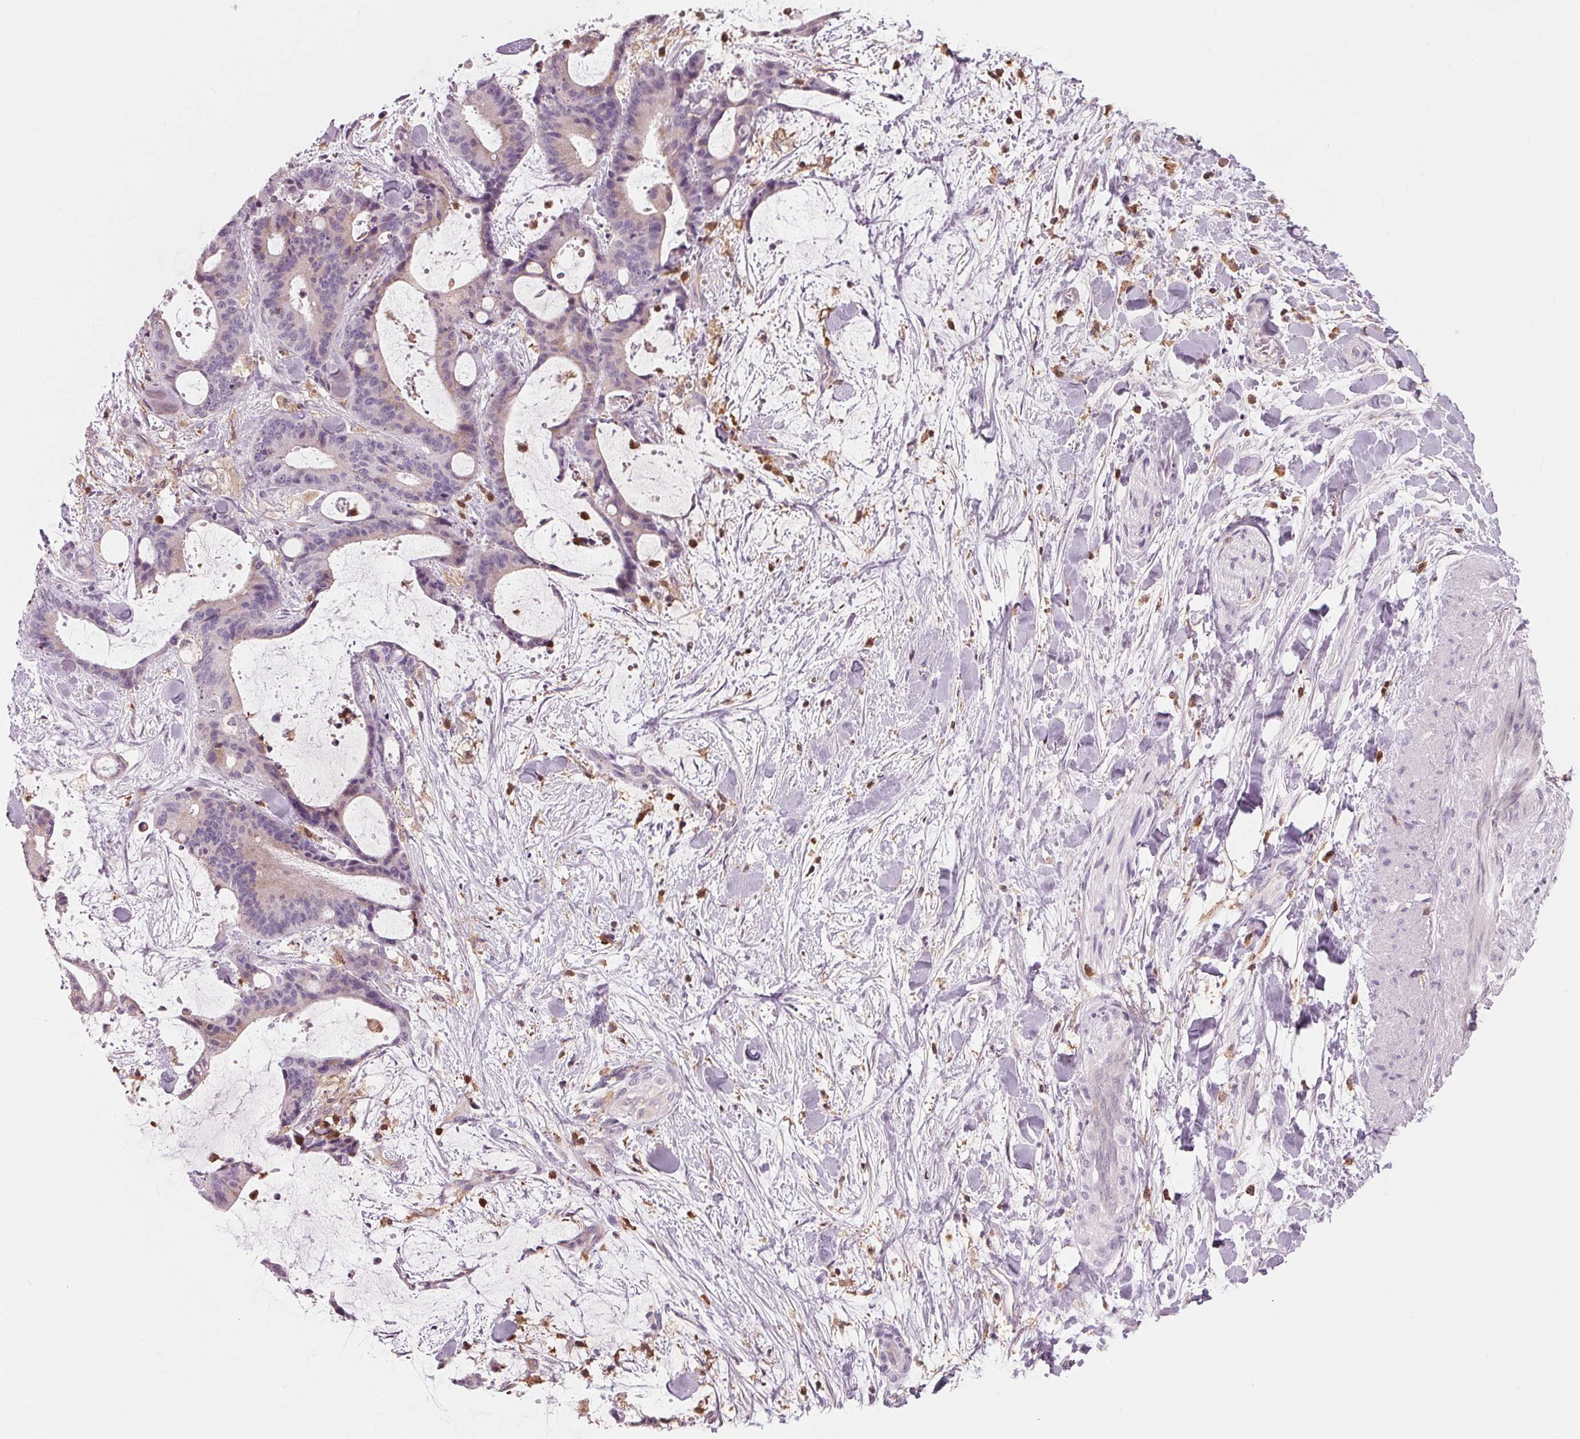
{"staining": {"intensity": "negative", "quantity": "none", "location": "none"}, "tissue": "liver cancer", "cell_type": "Tumor cells", "image_type": "cancer", "snomed": [{"axis": "morphology", "description": "Cholangiocarcinoma"}, {"axis": "topography", "description": "Liver"}], "caption": "This is an immunohistochemistry (IHC) photomicrograph of liver cancer. There is no positivity in tumor cells.", "gene": "ARHGAP25", "patient": {"sex": "female", "age": 73}}